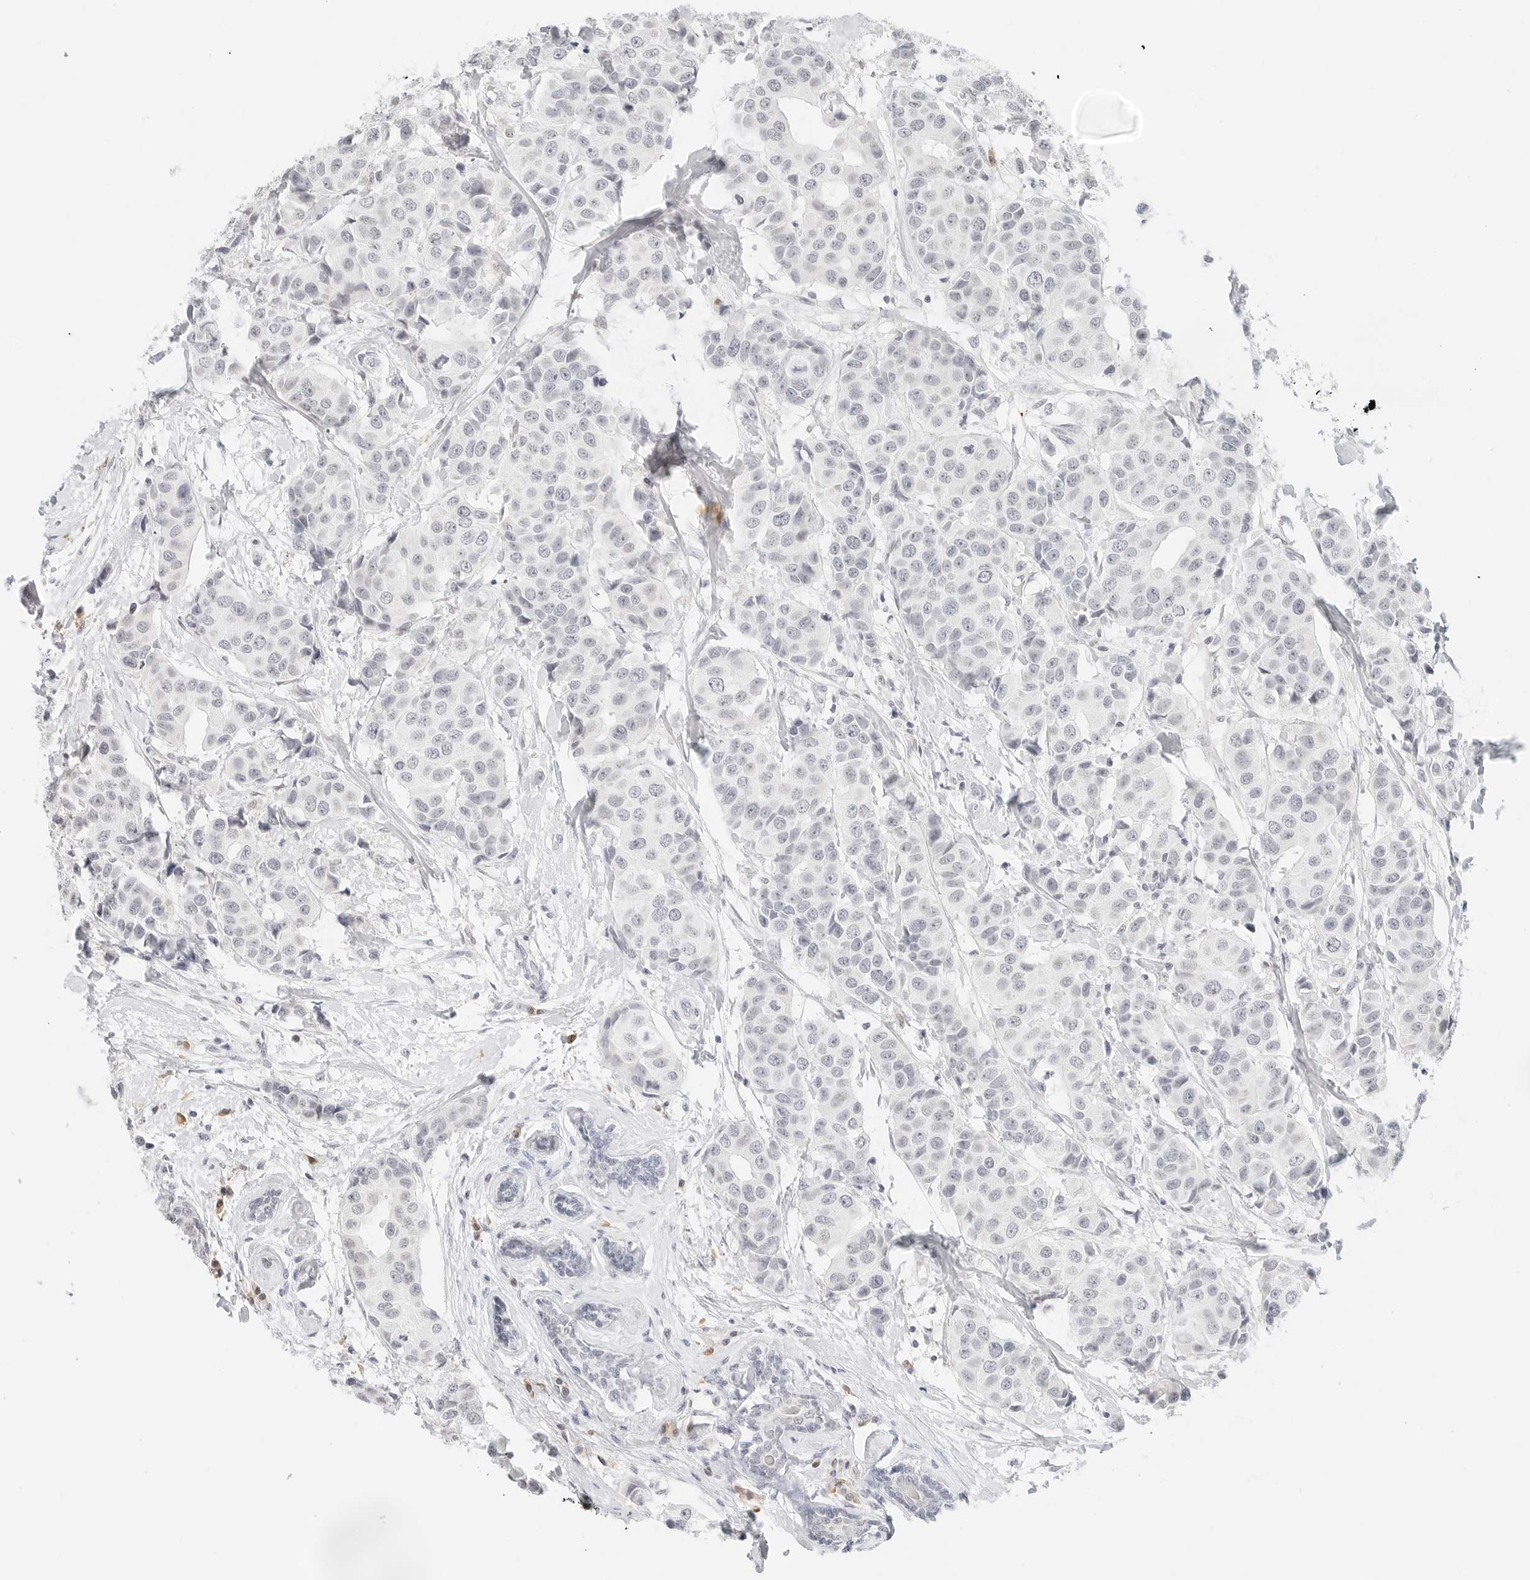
{"staining": {"intensity": "negative", "quantity": "none", "location": "none"}, "tissue": "breast cancer", "cell_type": "Tumor cells", "image_type": "cancer", "snomed": [{"axis": "morphology", "description": "Normal tissue, NOS"}, {"axis": "morphology", "description": "Duct carcinoma"}, {"axis": "topography", "description": "Breast"}], "caption": "High magnification brightfield microscopy of breast cancer stained with DAB (brown) and counterstained with hematoxylin (blue): tumor cells show no significant expression. (Stains: DAB (3,3'-diaminobenzidine) immunohistochemistry with hematoxylin counter stain, Microscopy: brightfield microscopy at high magnification).", "gene": "NEO1", "patient": {"sex": "female", "age": 39}}